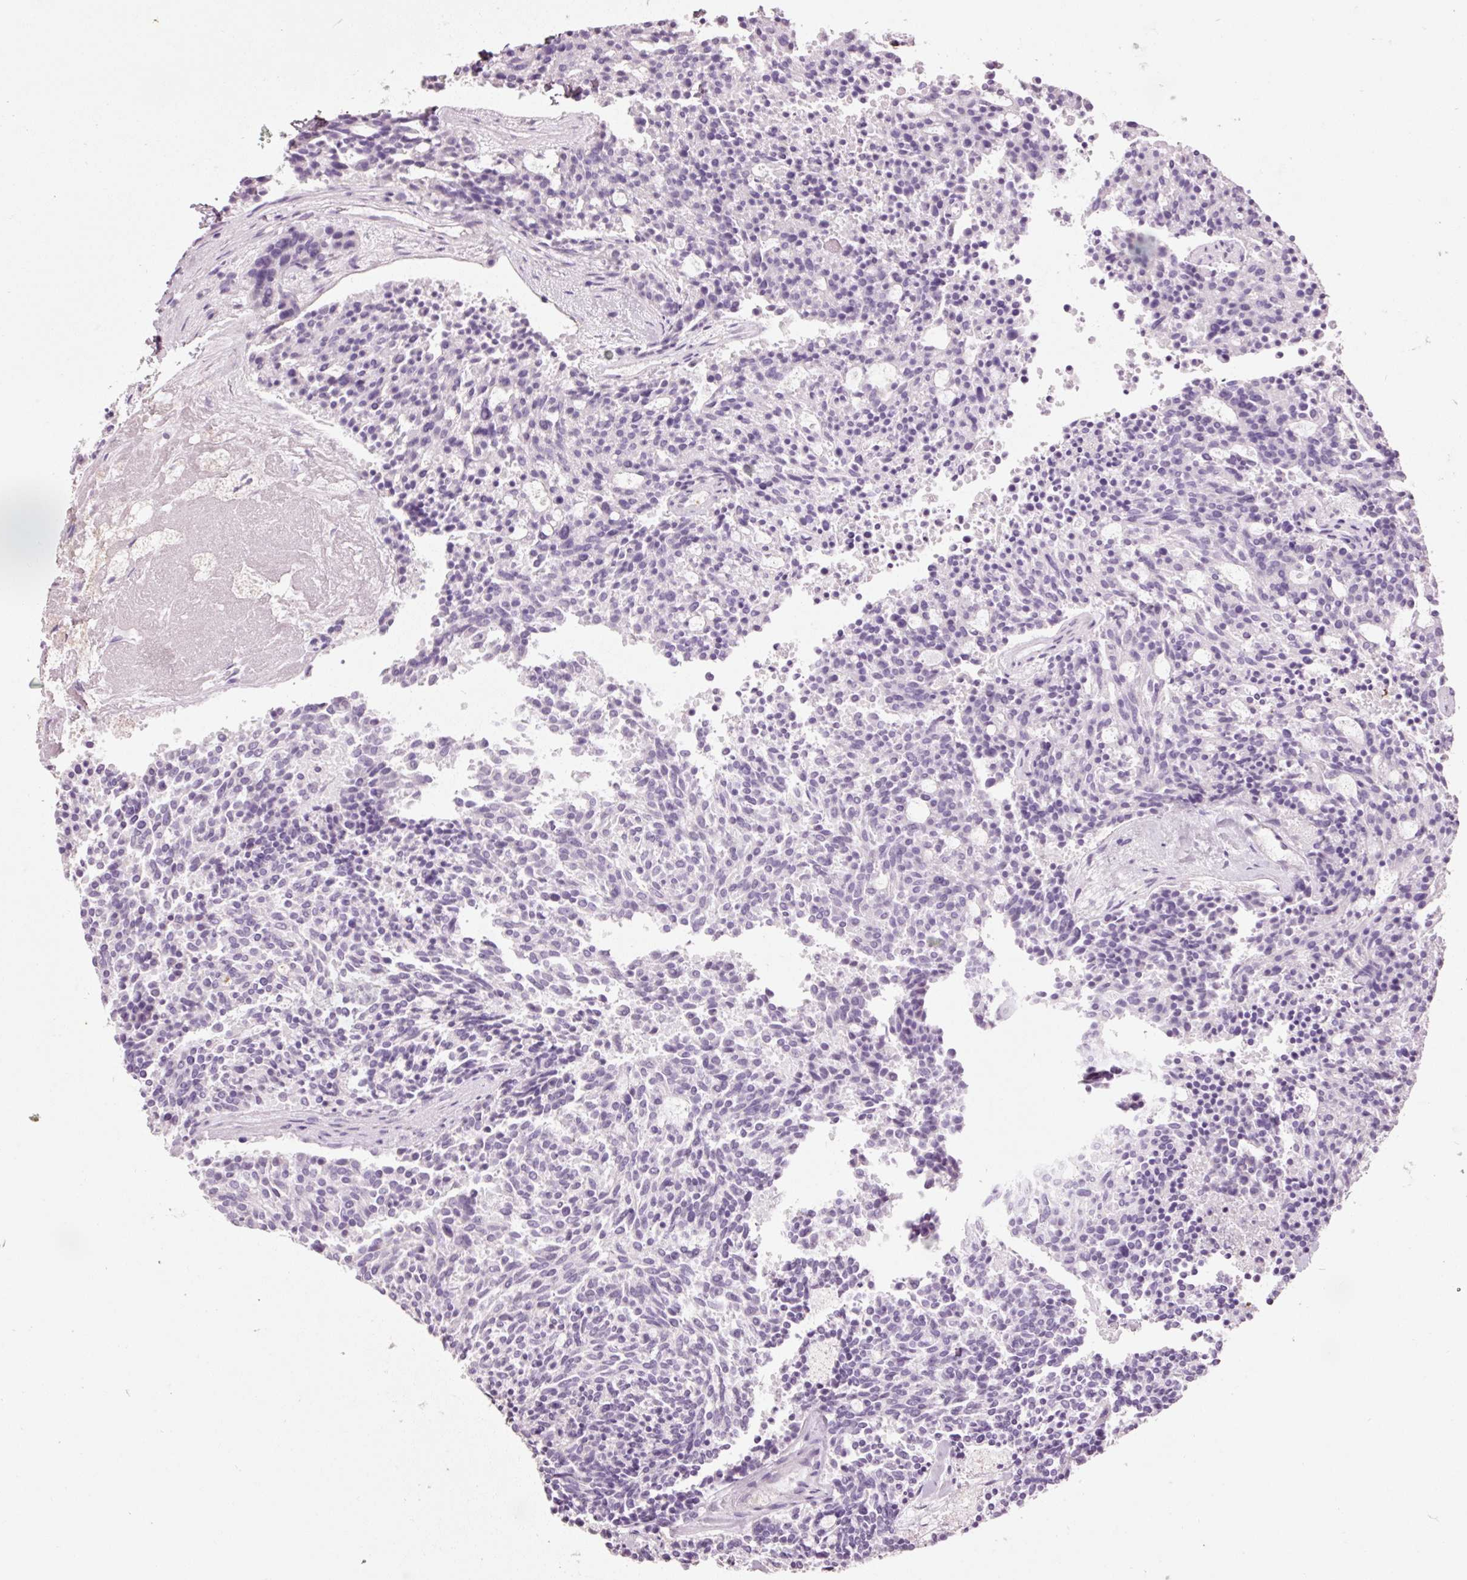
{"staining": {"intensity": "negative", "quantity": "none", "location": "none"}, "tissue": "carcinoid", "cell_type": "Tumor cells", "image_type": "cancer", "snomed": [{"axis": "morphology", "description": "Carcinoid, malignant, NOS"}, {"axis": "topography", "description": "Pancreas"}], "caption": "An IHC photomicrograph of carcinoid is shown. There is no staining in tumor cells of carcinoid. (DAB (3,3'-diaminobenzidine) IHC, high magnification).", "gene": "MUC5AC", "patient": {"sex": "female", "age": 54}}